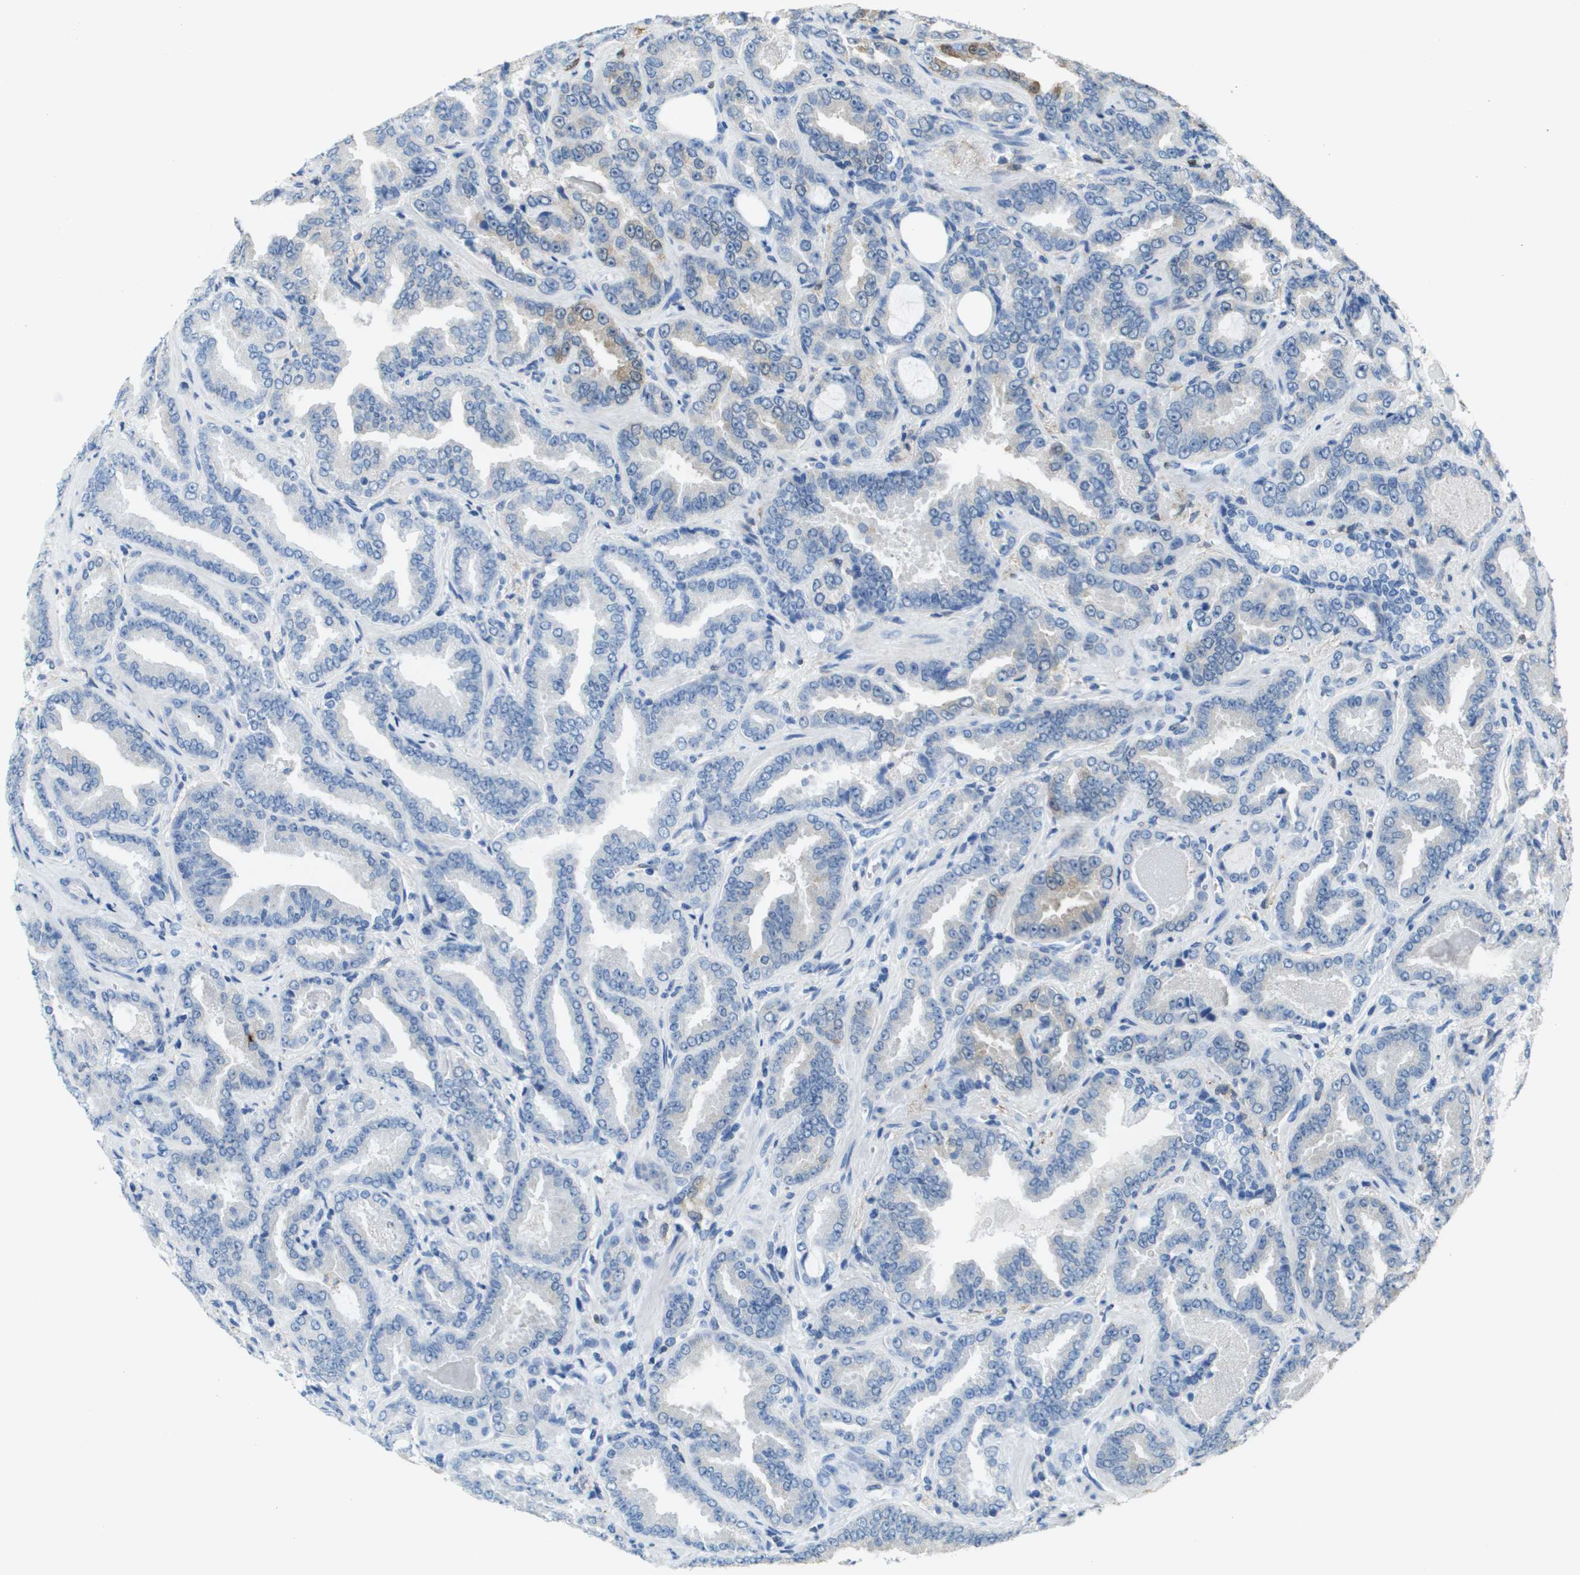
{"staining": {"intensity": "negative", "quantity": "none", "location": "none"}, "tissue": "prostate cancer", "cell_type": "Tumor cells", "image_type": "cancer", "snomed": [{"axis": "morphology", "description": "Adenocarcinoma, Low grade"}, {"axis": "topography", "description": "Prostate"}], "caption": "Immunohistochemistry of human low-grade adenocarcinoma (prostate) reveals no expression in tumor cells.", "gene": "FABP5", "patient": {"sex": "male", "age": 60}}